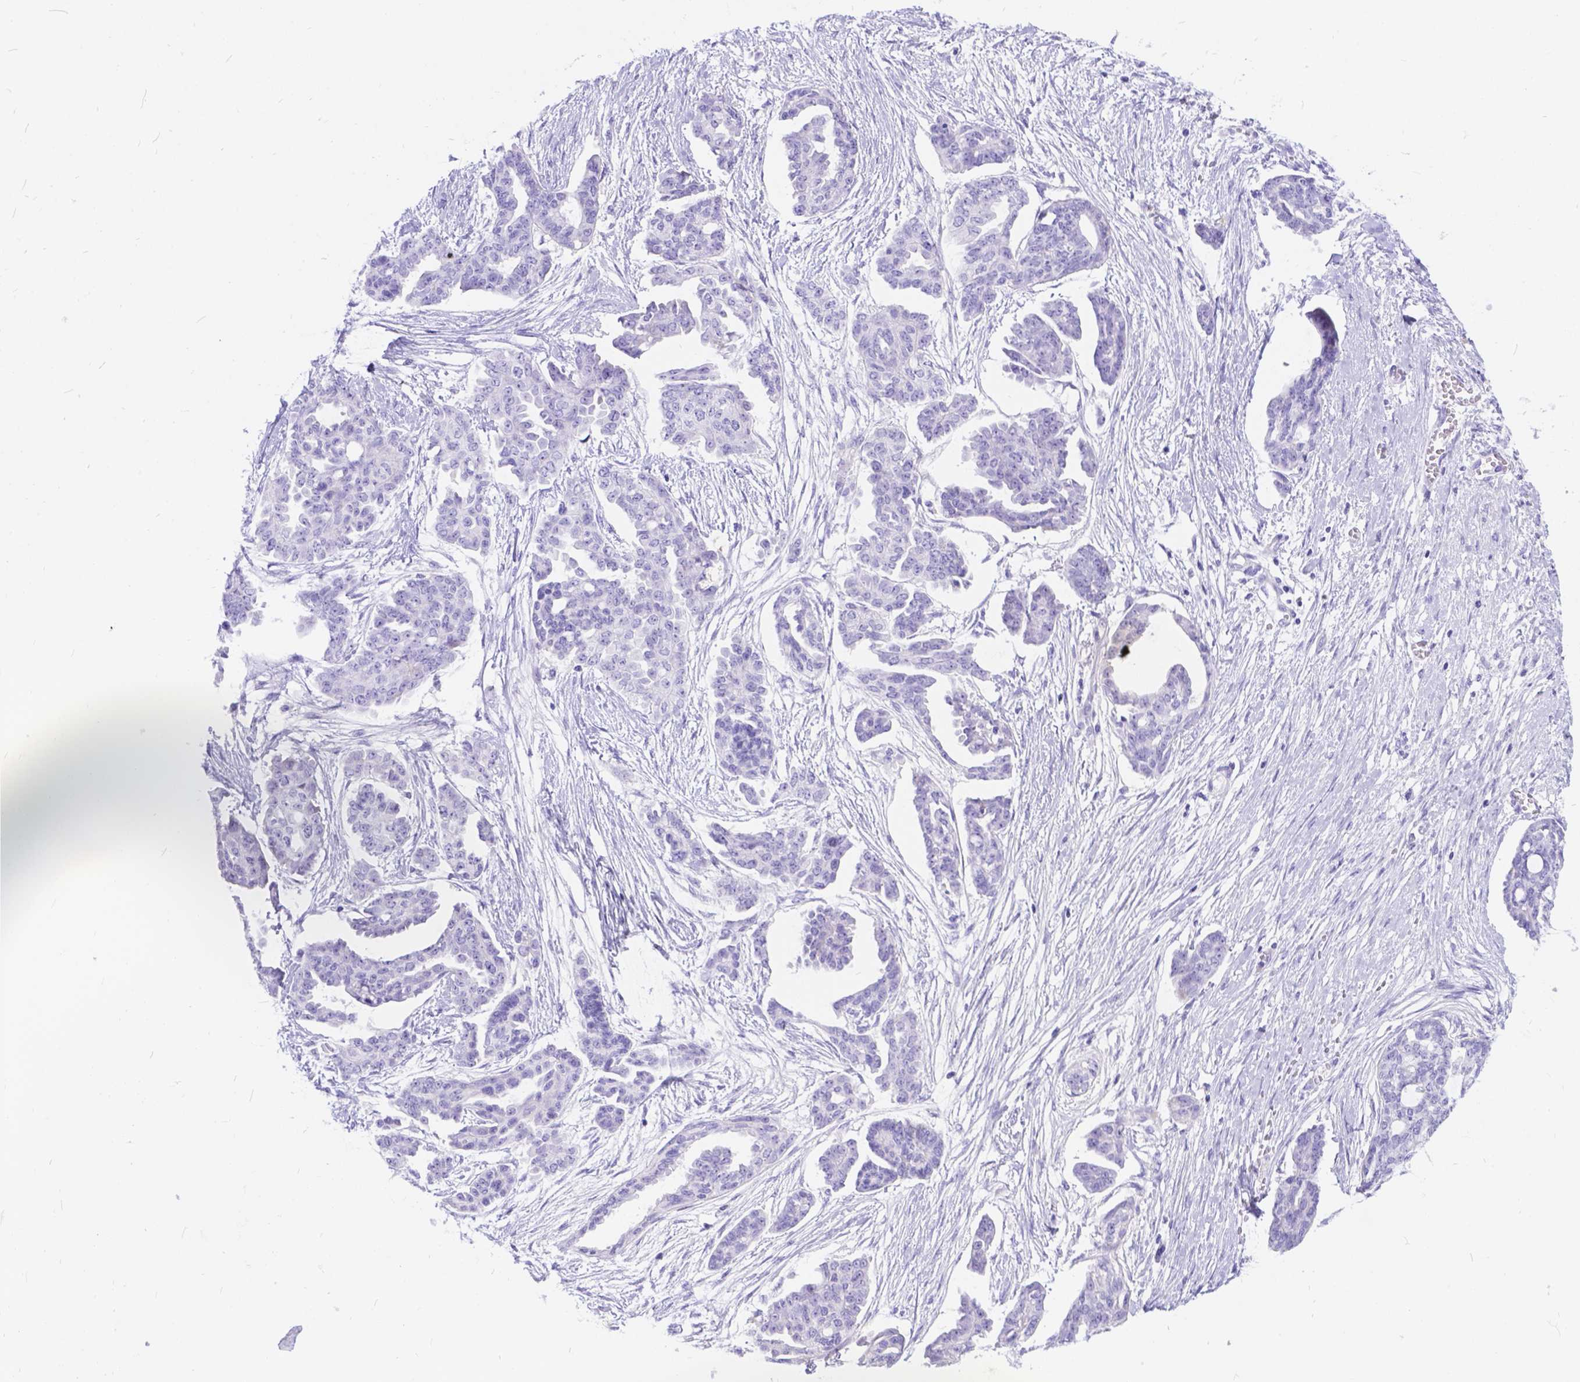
{"staining": {"intensity": "negative", "quantity": "none", "location": "none"}, "tissue": "ovarian cancer", "cell_type": "Tumor cells", "image_type": "cancer", "snomed": [{"axis": "morphology", "description": "Cystadenocarcinoma, serous, NOS"}, {"axis": "topography", "description": "Ovary"}], "caption": "Human ovarian serous cystadenocarcinoma stained for a protein using immunohistochemistry (IHC) displays no positivity in tumor cells.", "gene": "KLHL10", "patient": {"sex": "female", "age": 71}}